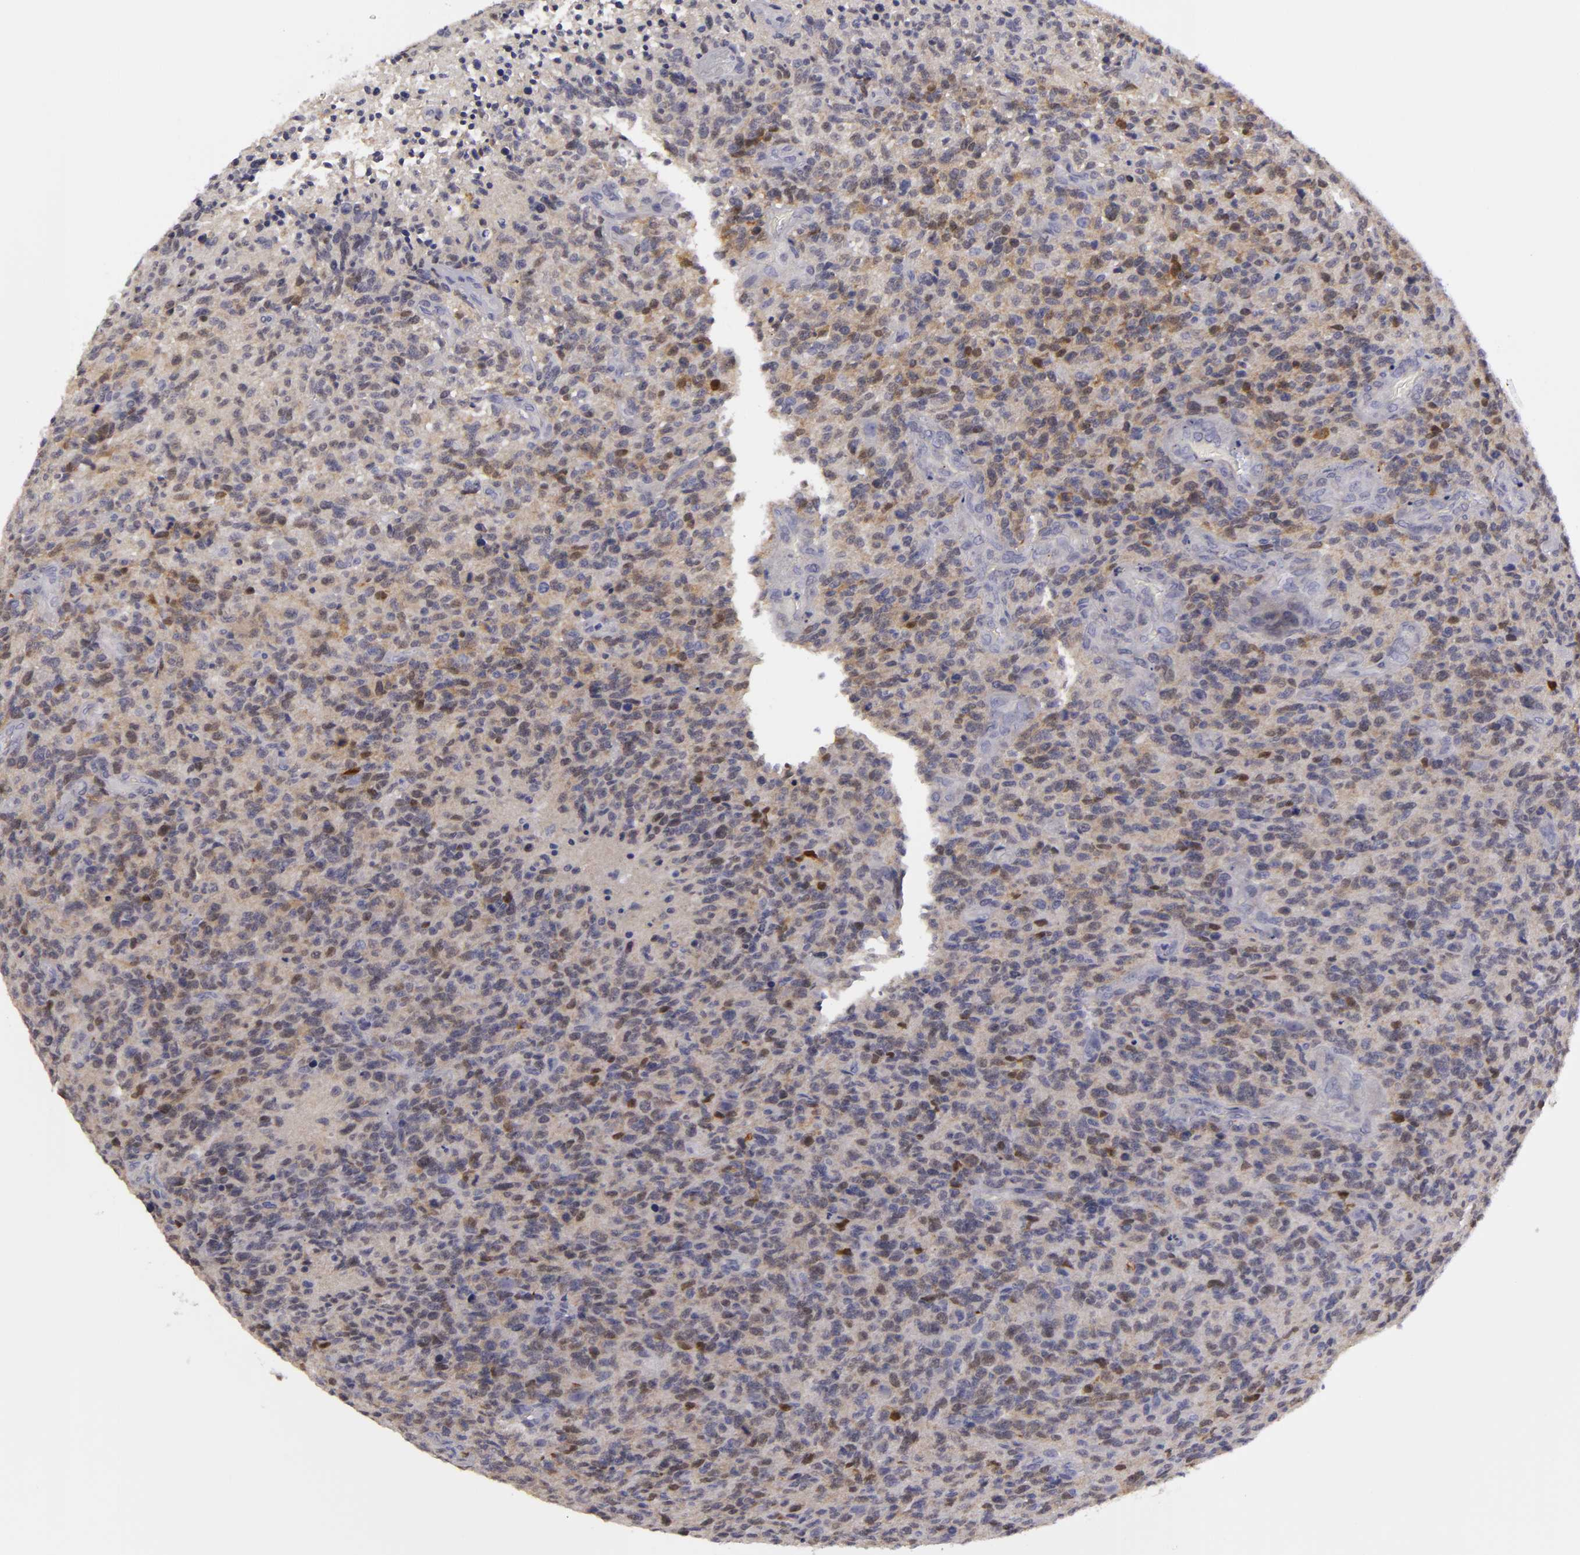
{"staining": {"intensity": "moderate", "quantity": "25%-75%", "location": "nuclear"}, "tissue": "glioma", "cell_type": "Tumor cells", "image_type": "cancer", "snomed": [{"axis": "morphology", "description": "Glioma, malignant, High grade"}, {"axis": "topography", "description": "Brain"}], "caption": "This is an image of immunohistochemistry staining of glioma, which shows moderate staining in the nuclear of tumor cells.", "gene": "EFS", "patient": {"sex": "male", "age": 36}}